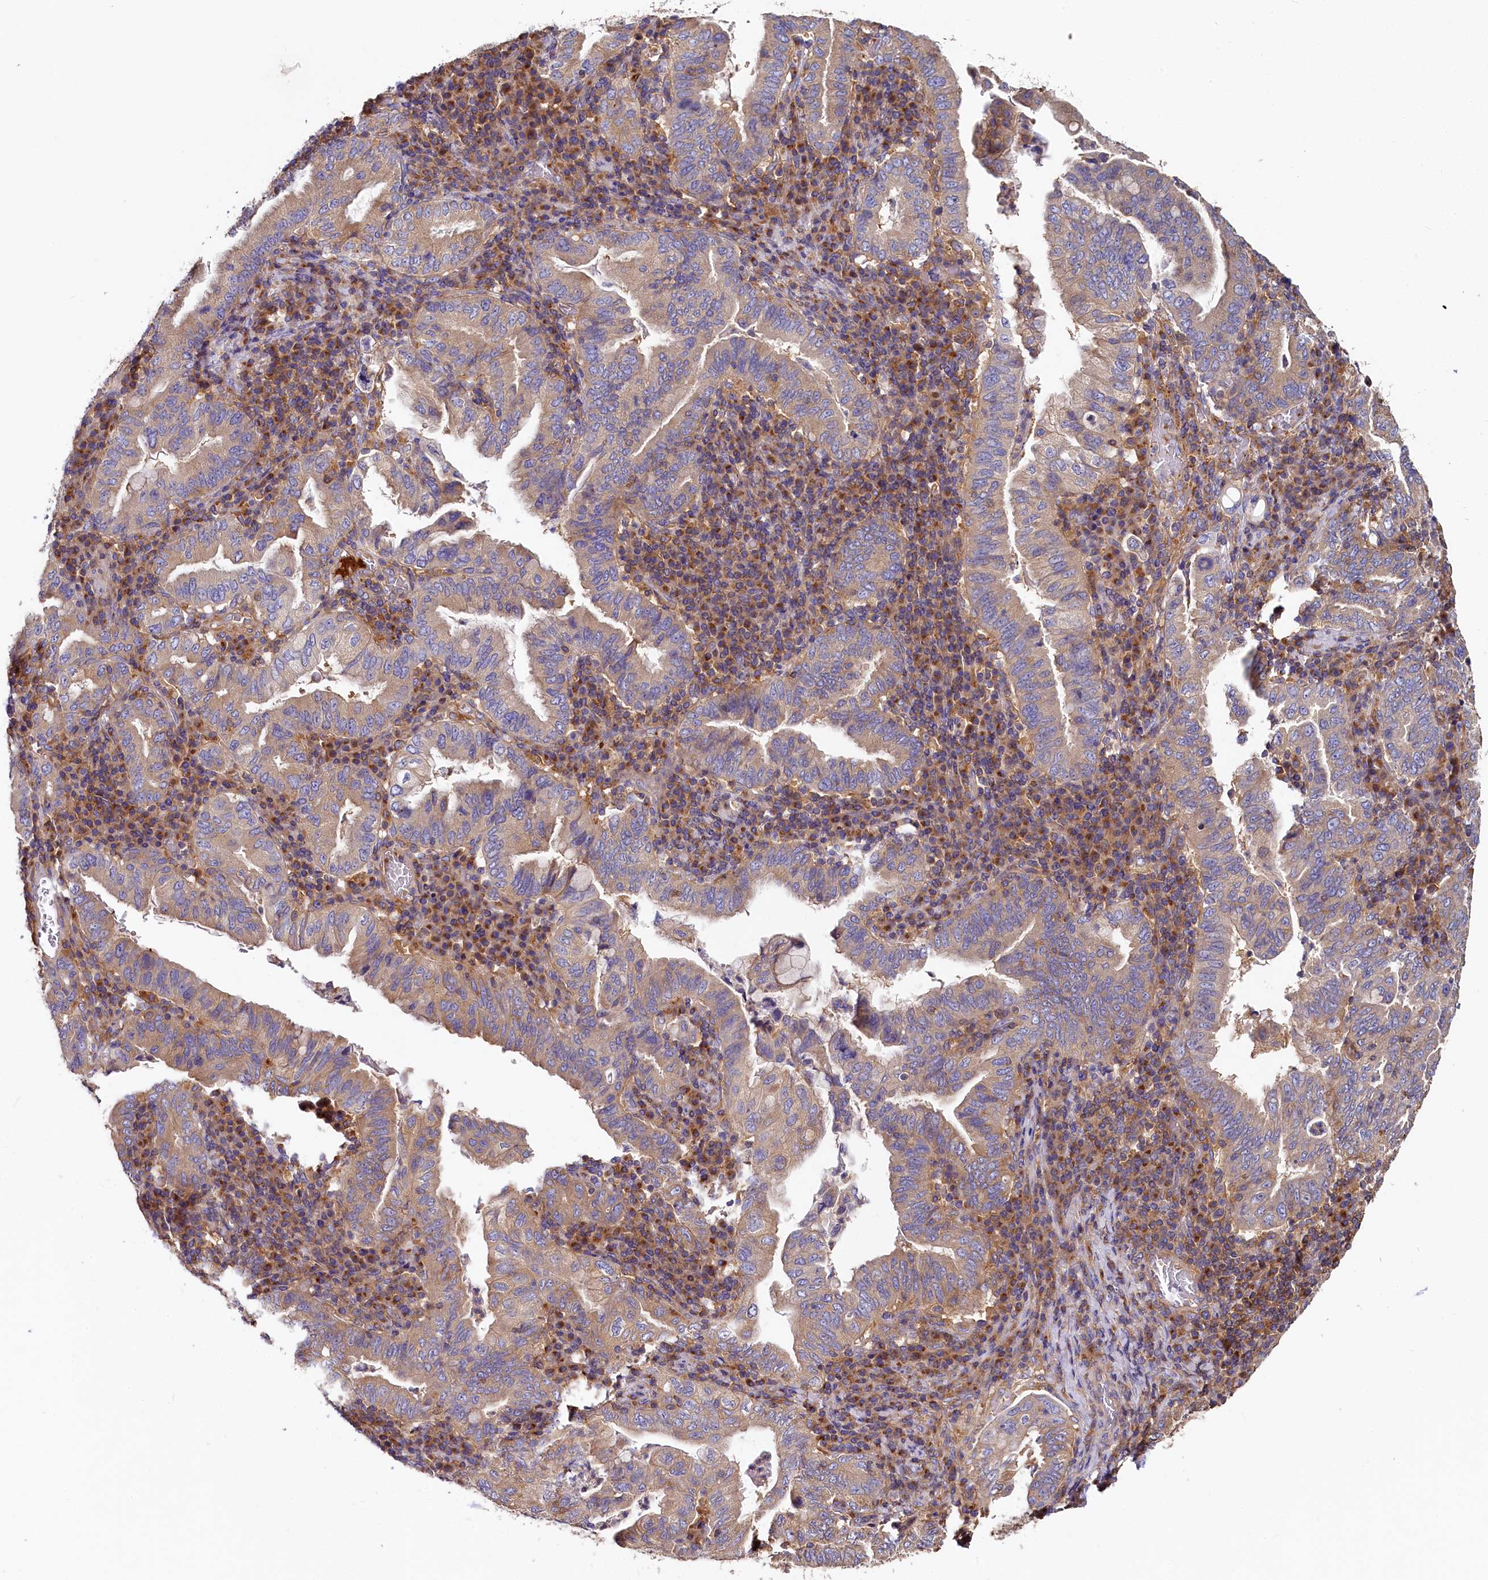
{"staining": {"intensity": "weak", "quantity": "25%-75%", "location": "cytoplasmic/membranous"}, "tissue": "stomach cancer", "cell_type": "Tumor cells", "image_type": "cancer", "snomed": [{"axis": "morphology", "description": "Normal tissue, NOS"}, {"axis": "morphology", "description": "Adenocarcinoma, NOS"}, {"axis": "topography", "description": "Esophagus"}, {"axis": "topography", "description": "Stomach, upper"}, {"axis": "topography", "description": "Peripheral nerve tissue"}], "caption": "A photomicrograph of human stomach cancer stained for a protein exhibits weak cytoplasmic/membranous brown staining in tumor cells.", "gene": "PPIP5K1", "patient": {"sex": "male", "age": 62}}